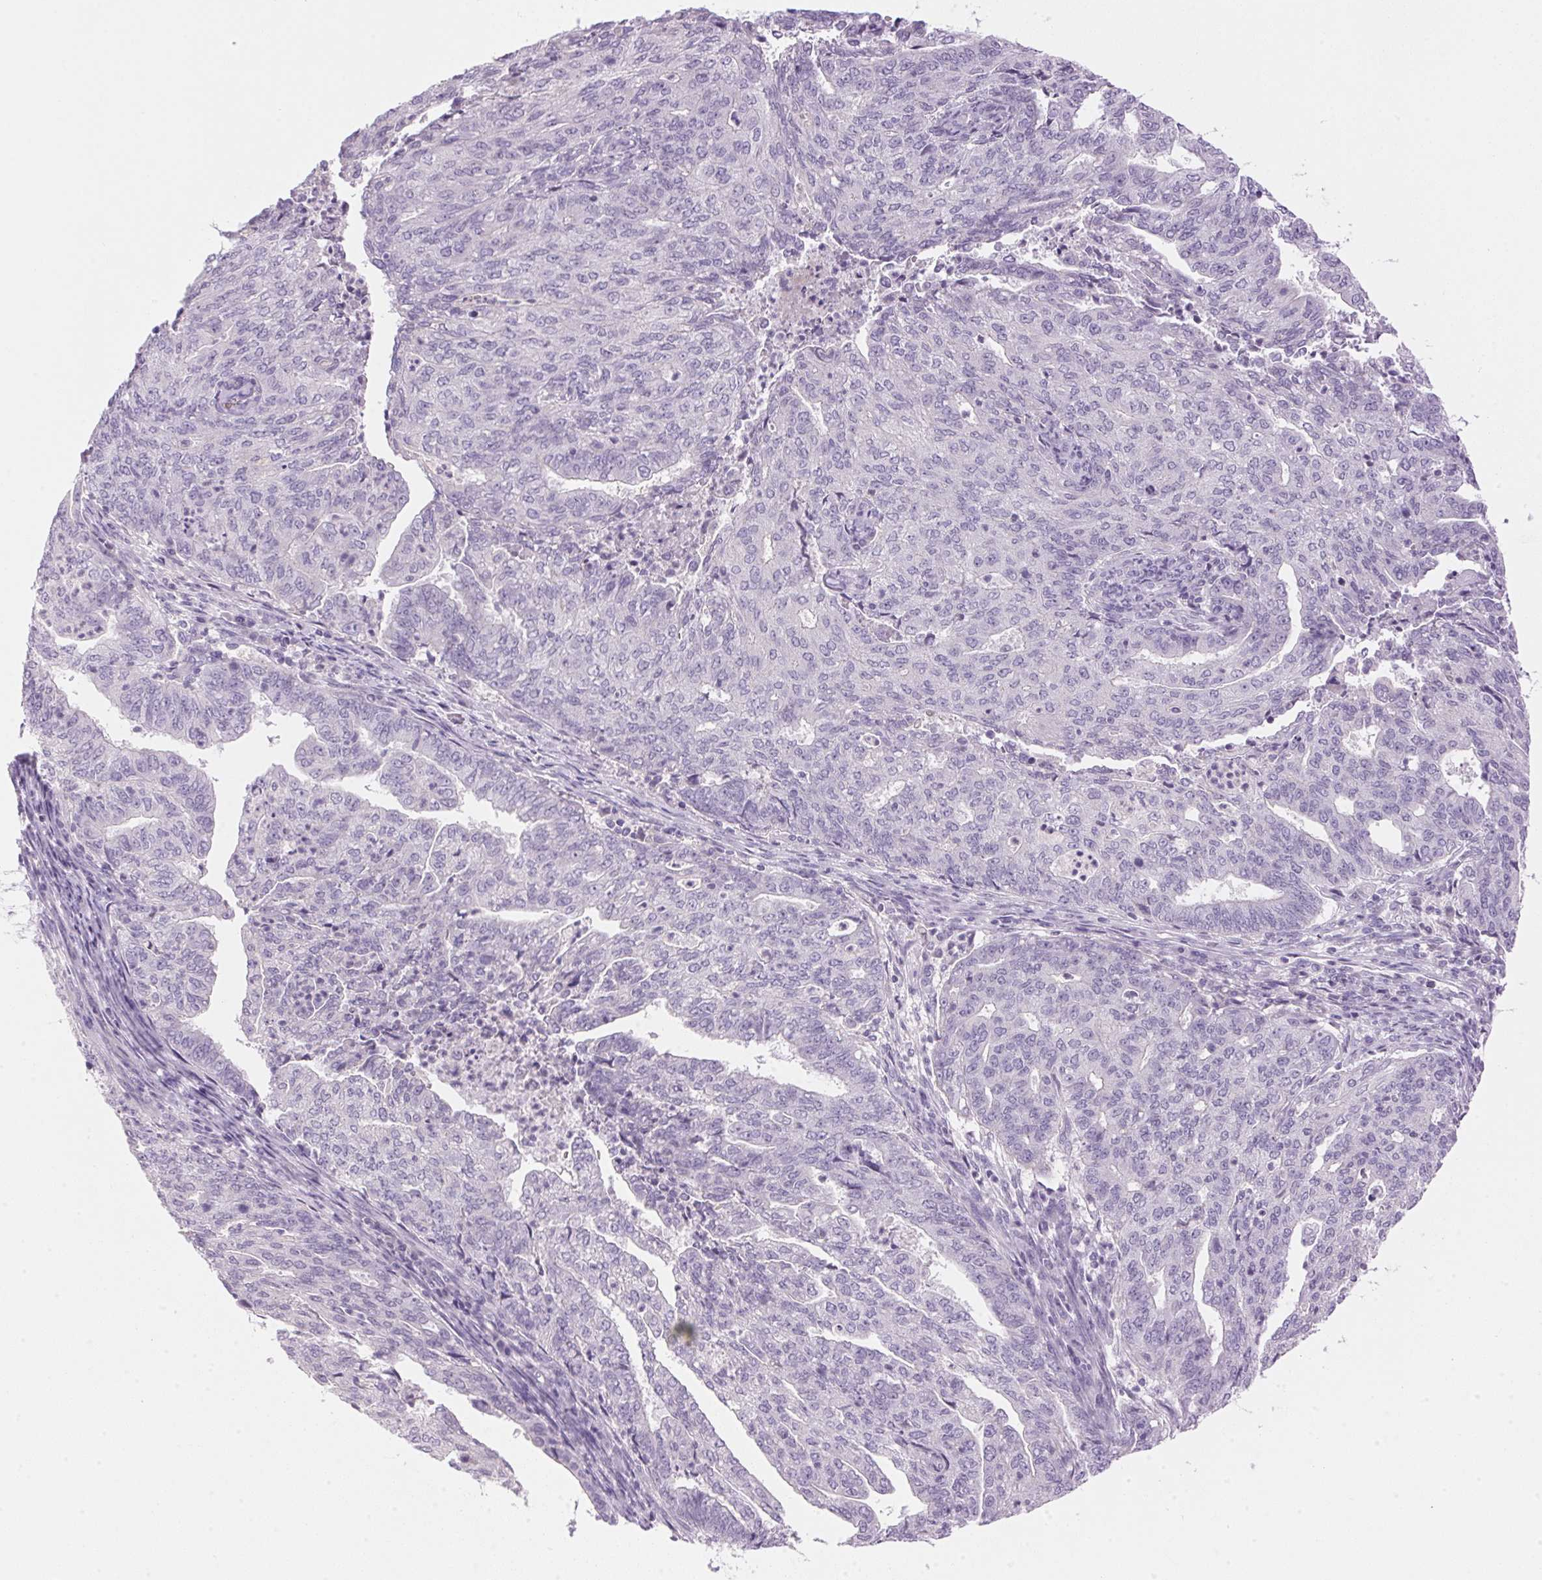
{"staining": {"intensity": "negative", "quantity": "none", "location": "none"}, "tissue": "endometrial cancer", "cell_type": "Tumor cells", "image_type": "cancer", "snomed": [{"axis": "morphology", "description": "Adenocarcinoma, NOS"}, {"axis": "topography", "description": "Endometrium"}], "caption": "Image shows no protein positivity in tumor cells of adenocarcinoma (endometrial) tissue.", "gene": "HSD17B2", "patient": {"sex": "female", "age": 82}}